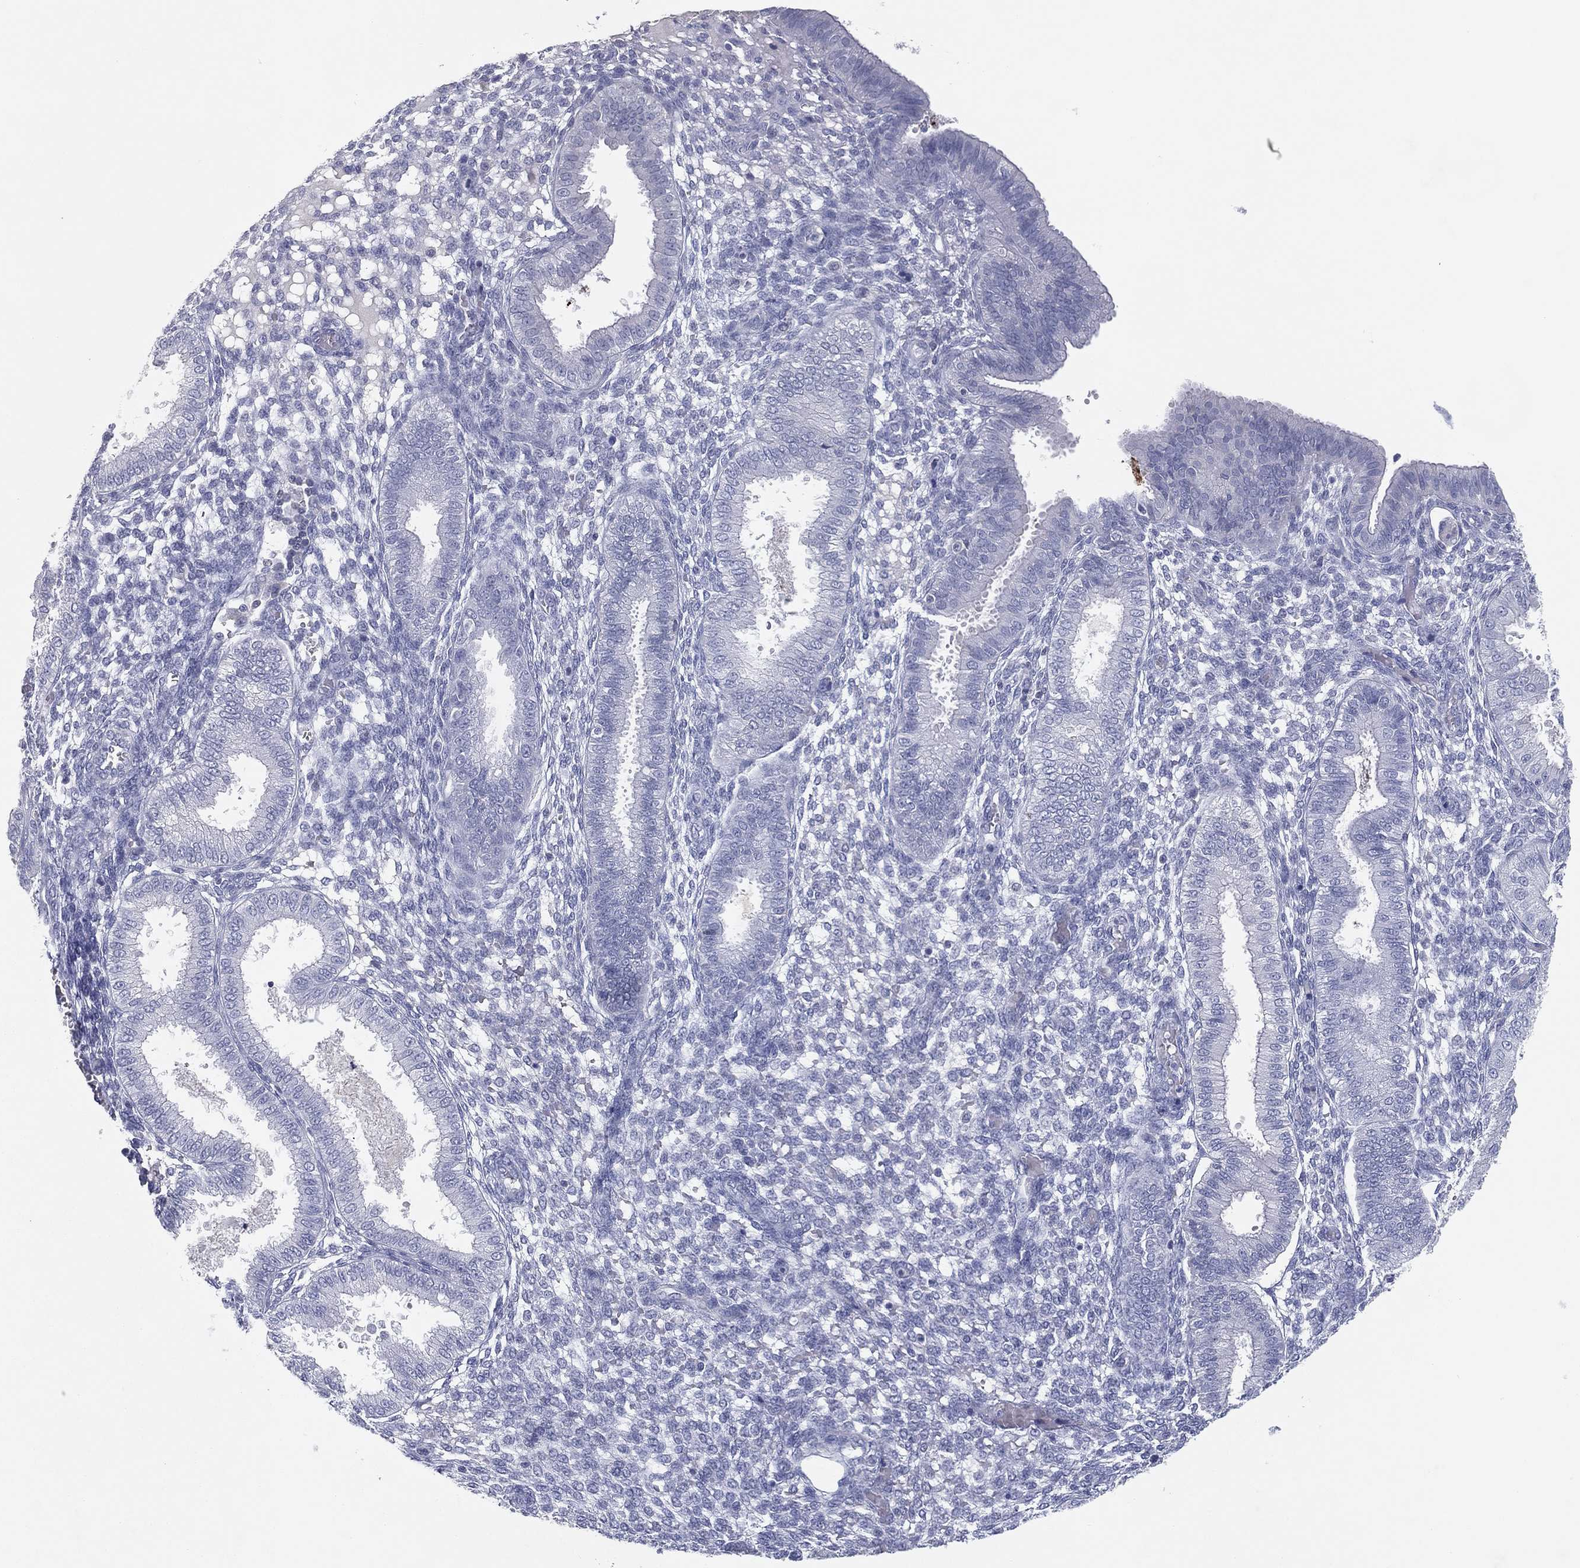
{"staining": {"intensity": "negative", "quantity": "none", "location": "none"}, "tissue": "endometrium", "cell_type": "Cells in endometrial stroma", "image_type": "normal", "snomed": [{"axis": "morphology", "description": "Normal tissue, NOS"}, {"axis": "topography", "description": "Endometrium"}], "caption": "Immunohistochemistry (IHC) histopathology image of benign endometrium: endometrium stained with DAB shows no significant protein positivity in cells in endometrial stroma.", "gene": "CPT1B", "patient": {"sex": "female", "age": 43}}